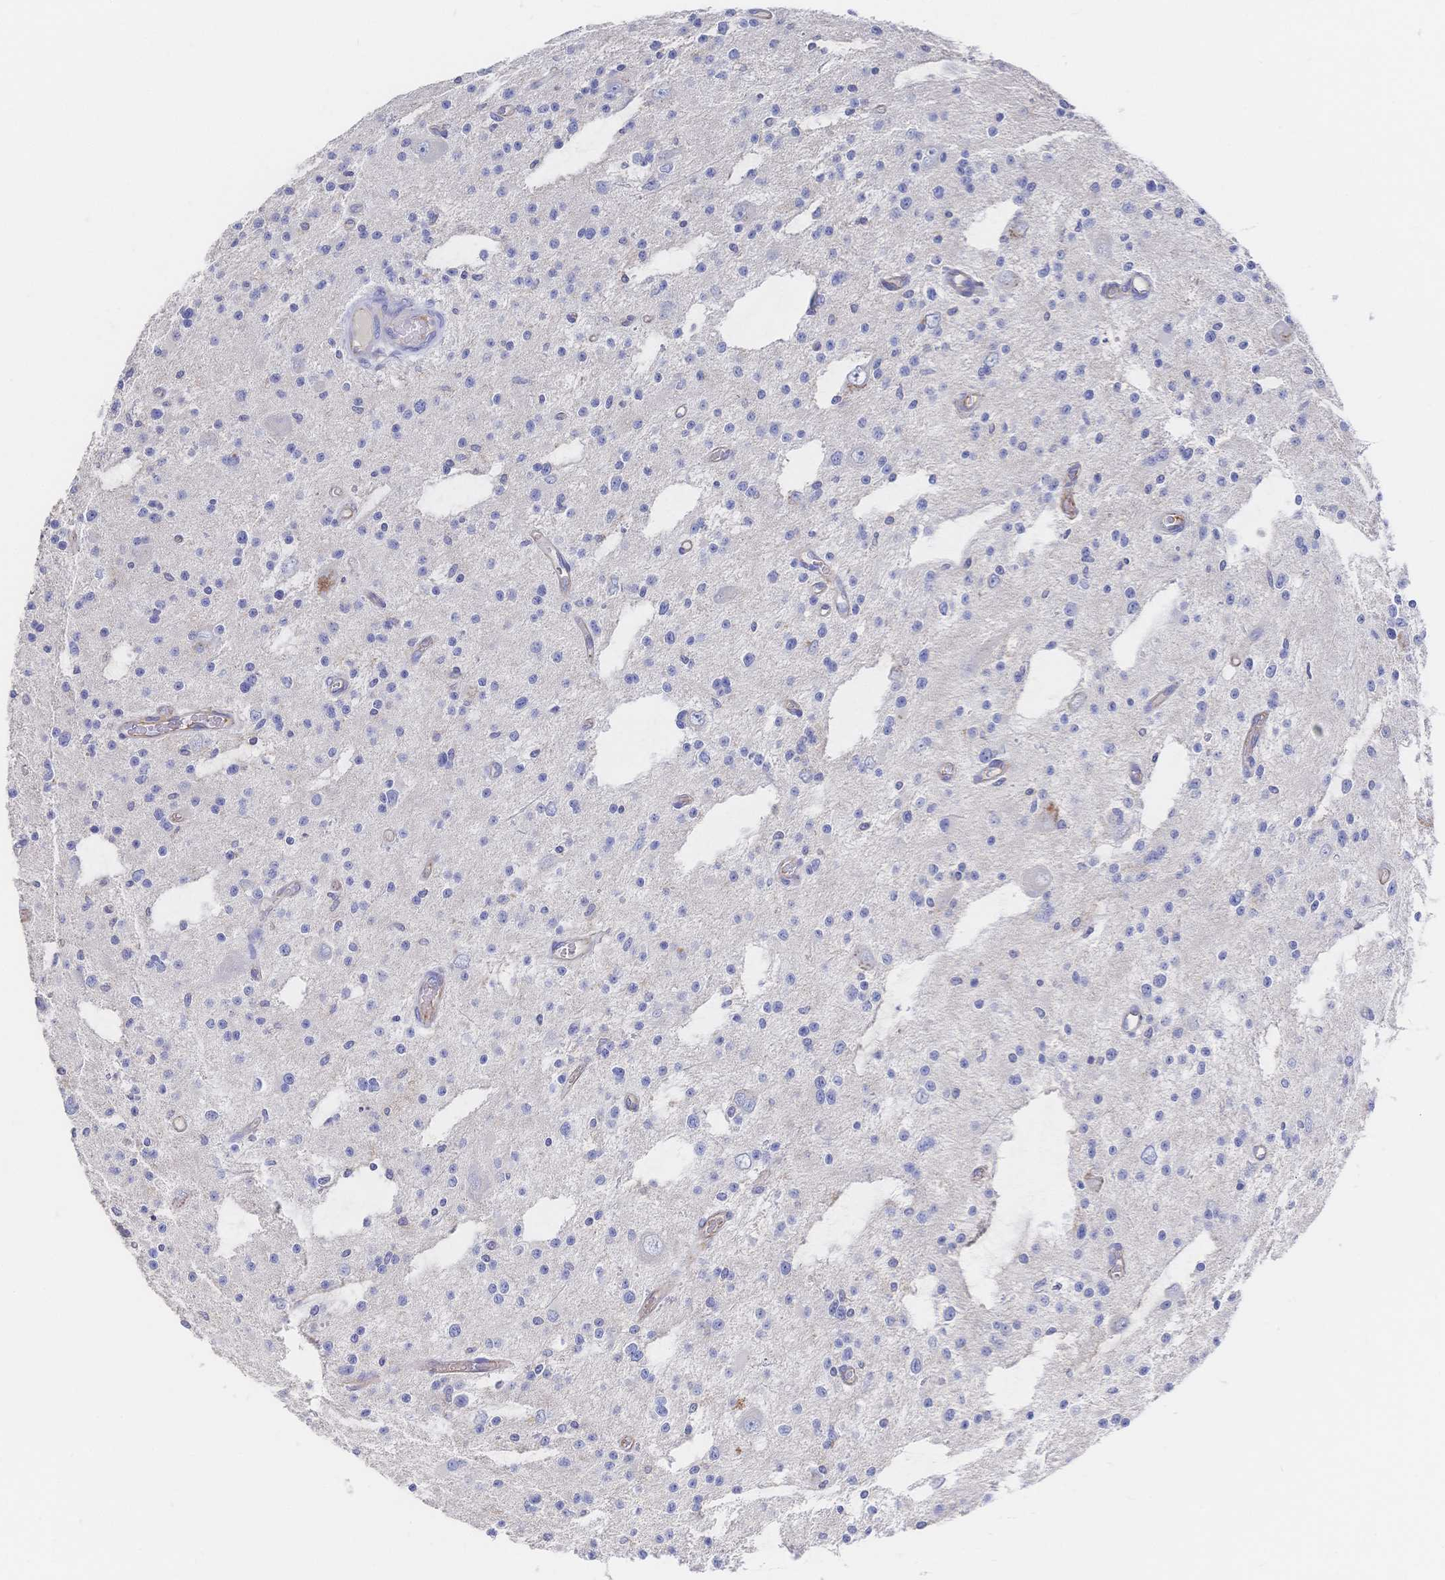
{"staining": {"intensity": "negative", "quantity": "none", "location": "none"}, "tissue": "glioma", "cell_type": "Tumor cells", "image_type": "cancer", "snomed": [{"axis": "morphology", "description": "Glioma, malignant, Low grade"}, {"axis": "topography", "description": "Brain"}], "caption": "An immunohistochemistry (IHC) image of malignant low-grade glioma is shown. There is no staining in tumor cells of malignant low-grade glioma.", "gene": "F11R", "patient": {"sex": "male", "age": 43}}